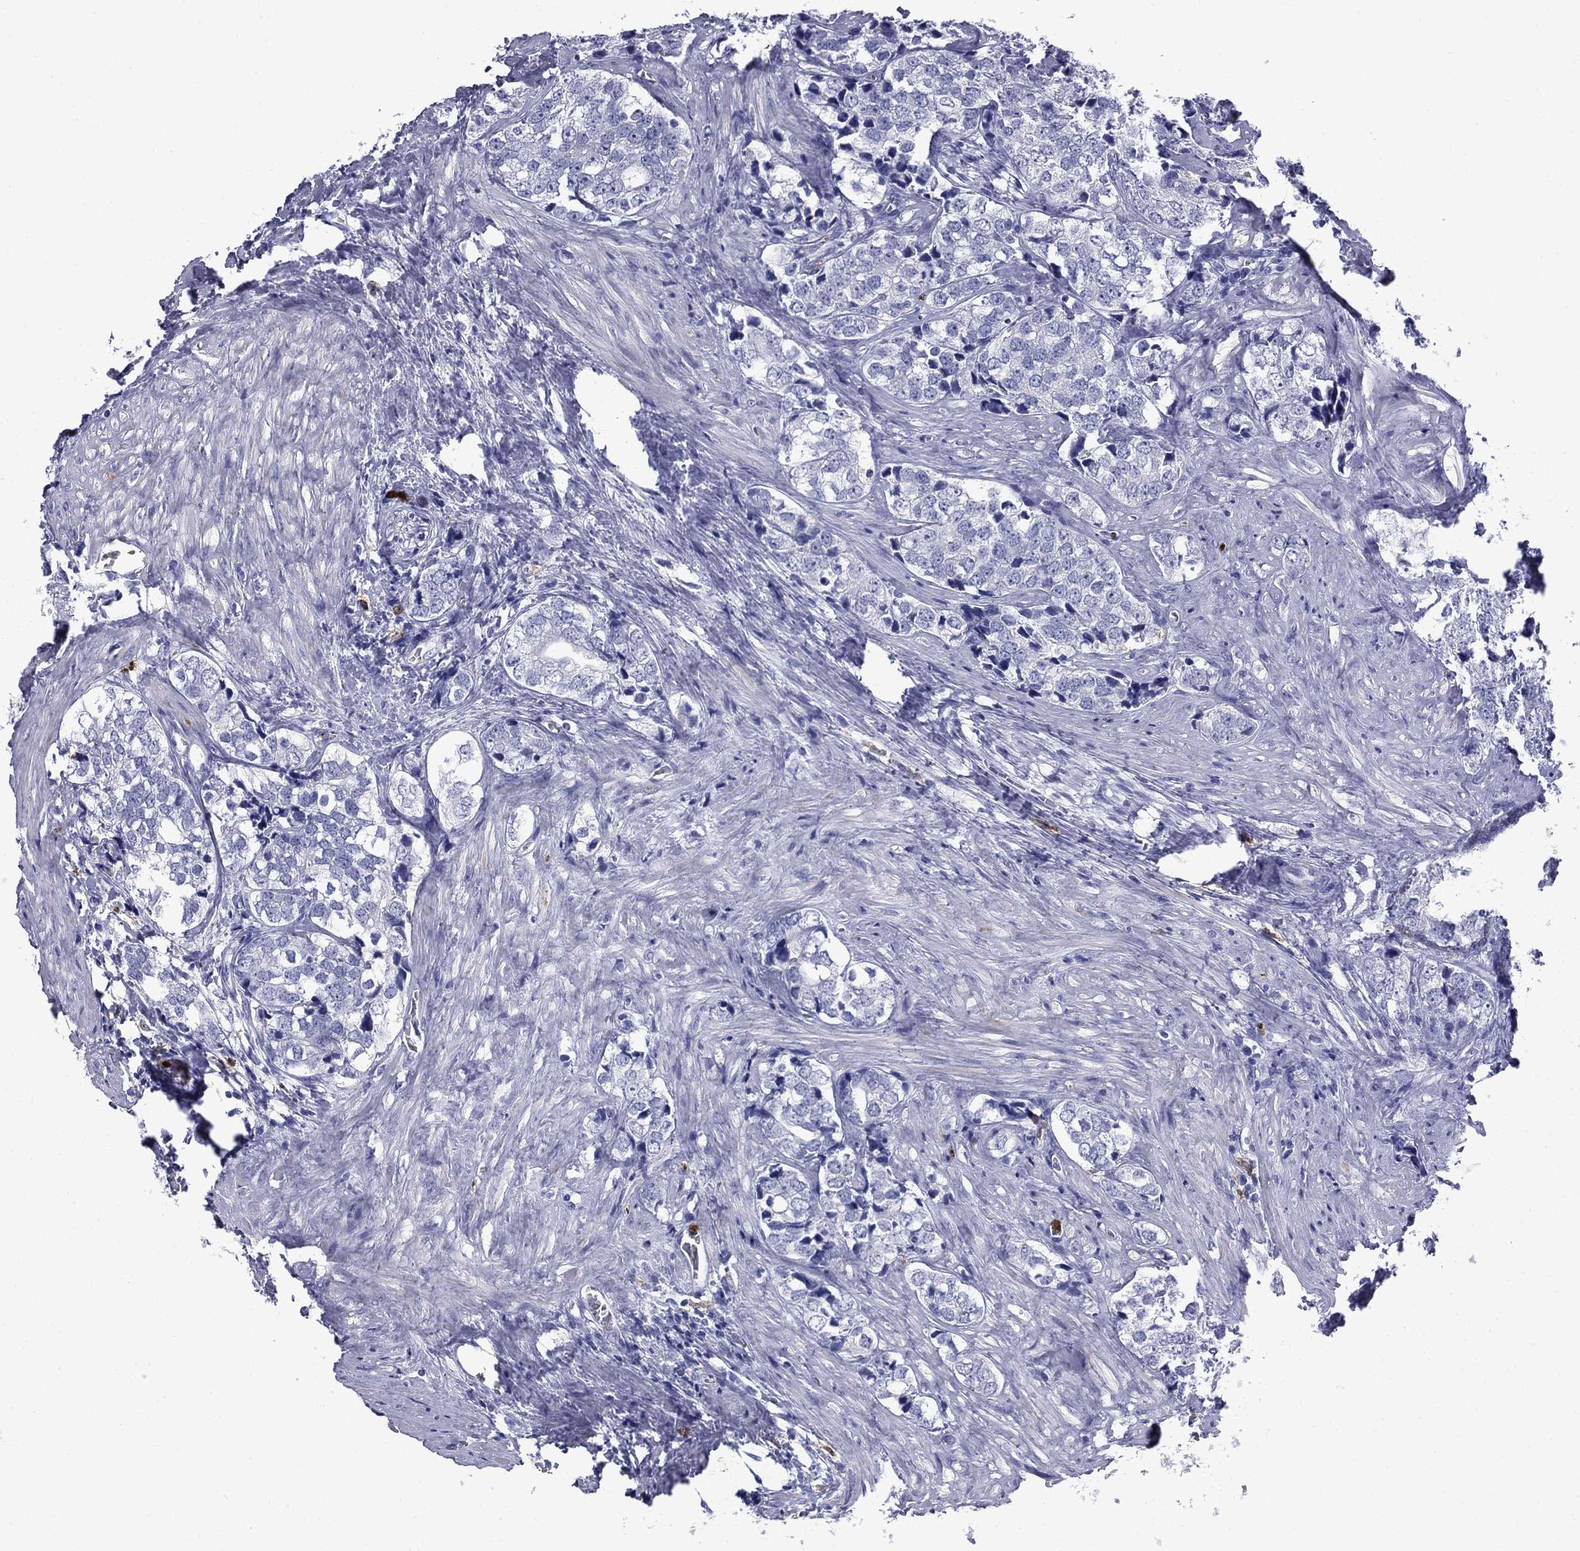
{"staining": {"intensity": "negative", "quantity": "none", "location": "none"}, "tissue": "prostate cancer", "cell_type": "Tumor cells", "image_type": "cancer", "snomed": [{"axis": "morphology", "description": "Adenocarcinoma, NOS"}, {"axis": "topography", "description": "Prostate and seminal vesicle, NOS"}], "caption": "This is a micrograph of immunohistochemistry (IHC) staining of prostate adenocarcinoma, which shows no expression in tumor cells.", "gene": "TRIM29", "patient": {"sex": "male", "age": 63}}